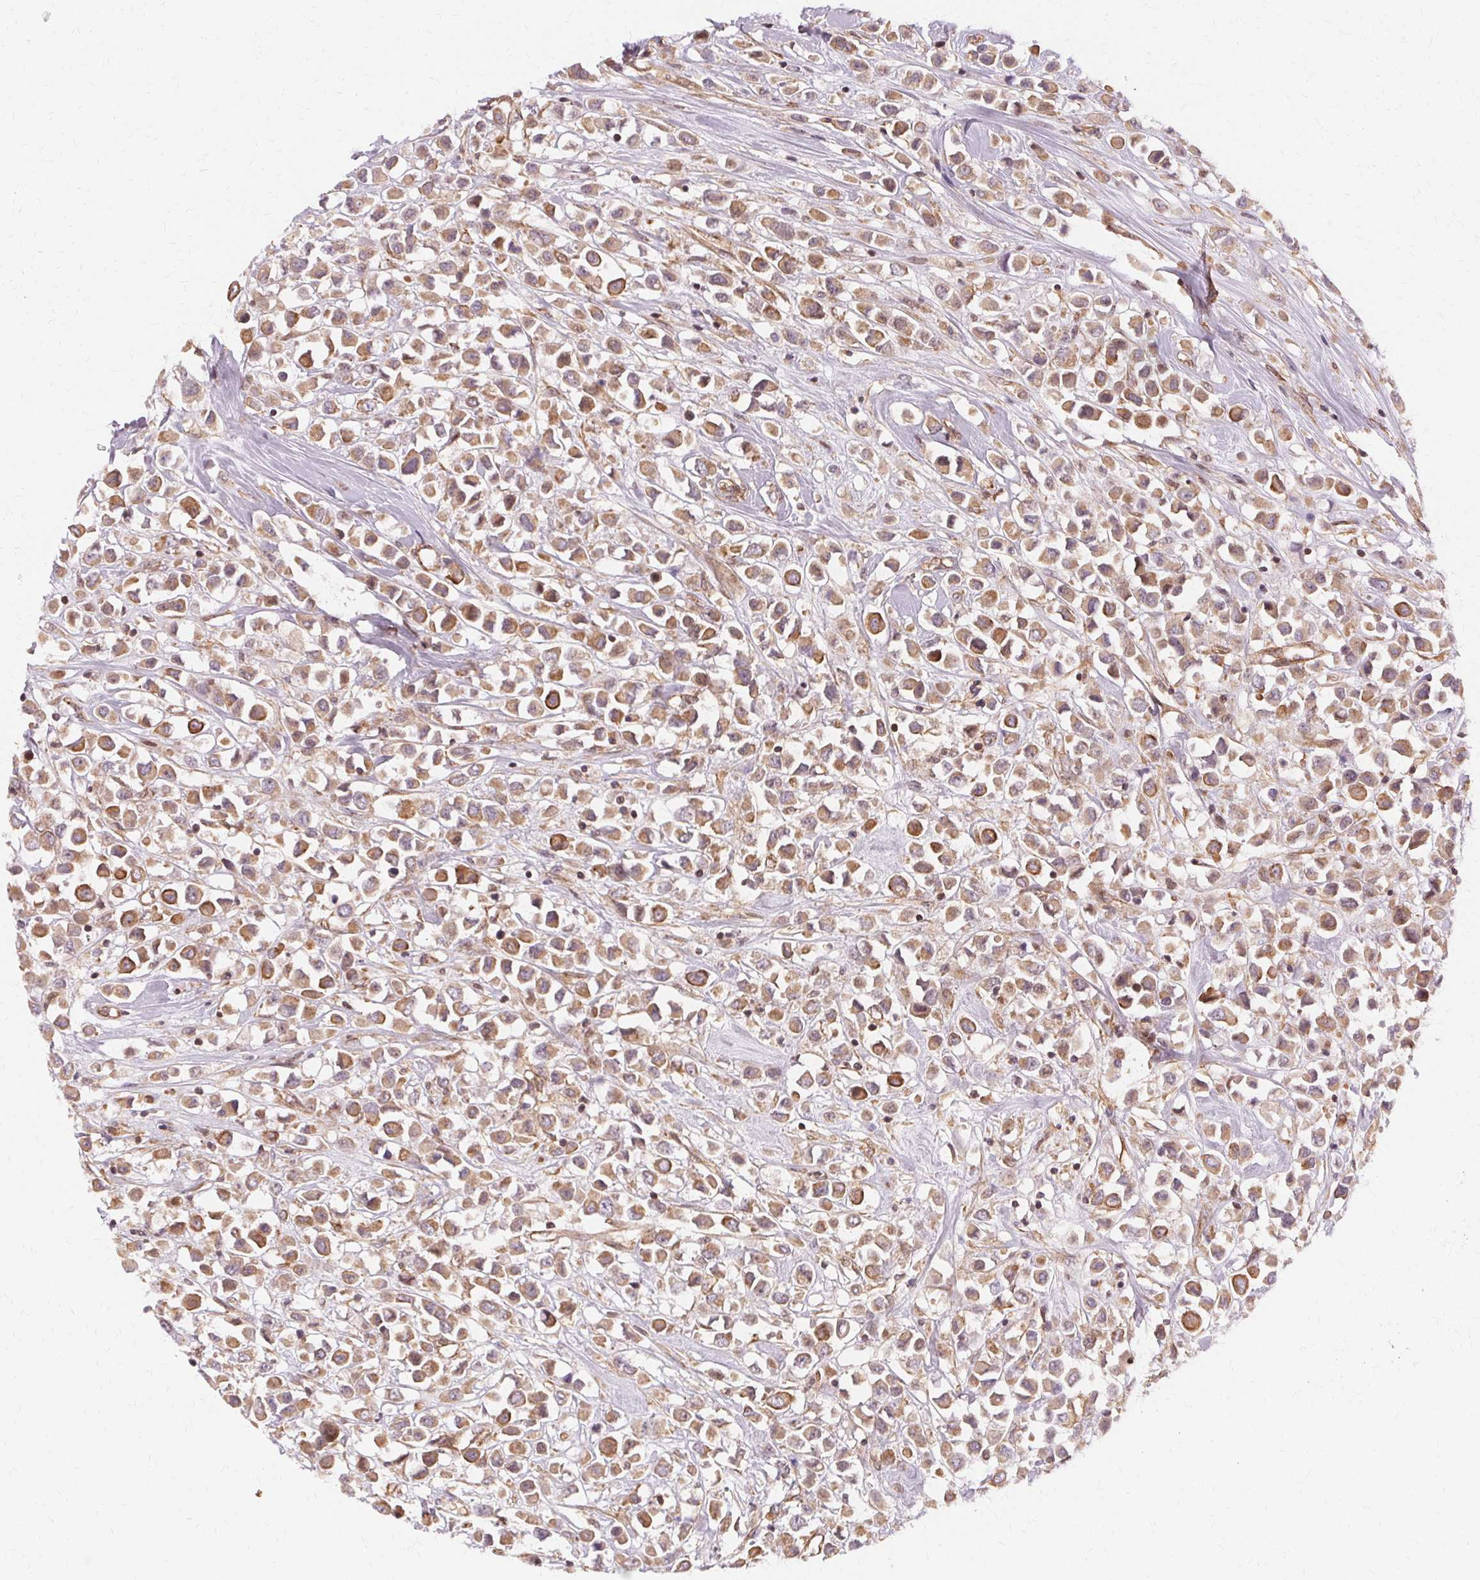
{"staining": {"intensity": "moderate", "quantity": ">75%", "location": "cytoplasmic/membranous"}, "tissue": "breast cancer", "cell_type": "Tumor cells", "image_type": "cancer", "snomed": [{"axis": "morphology", "description": "Duct carcinoma"}, {"axis": "topography", "description": "Breast"}], "caption": "A brown stain highlights moderate cytoplasmic/membranous staining of a protein in breast cancer tumor cells.", "gene": "USP8", "patient": {"sex": "female", "age": 61}}